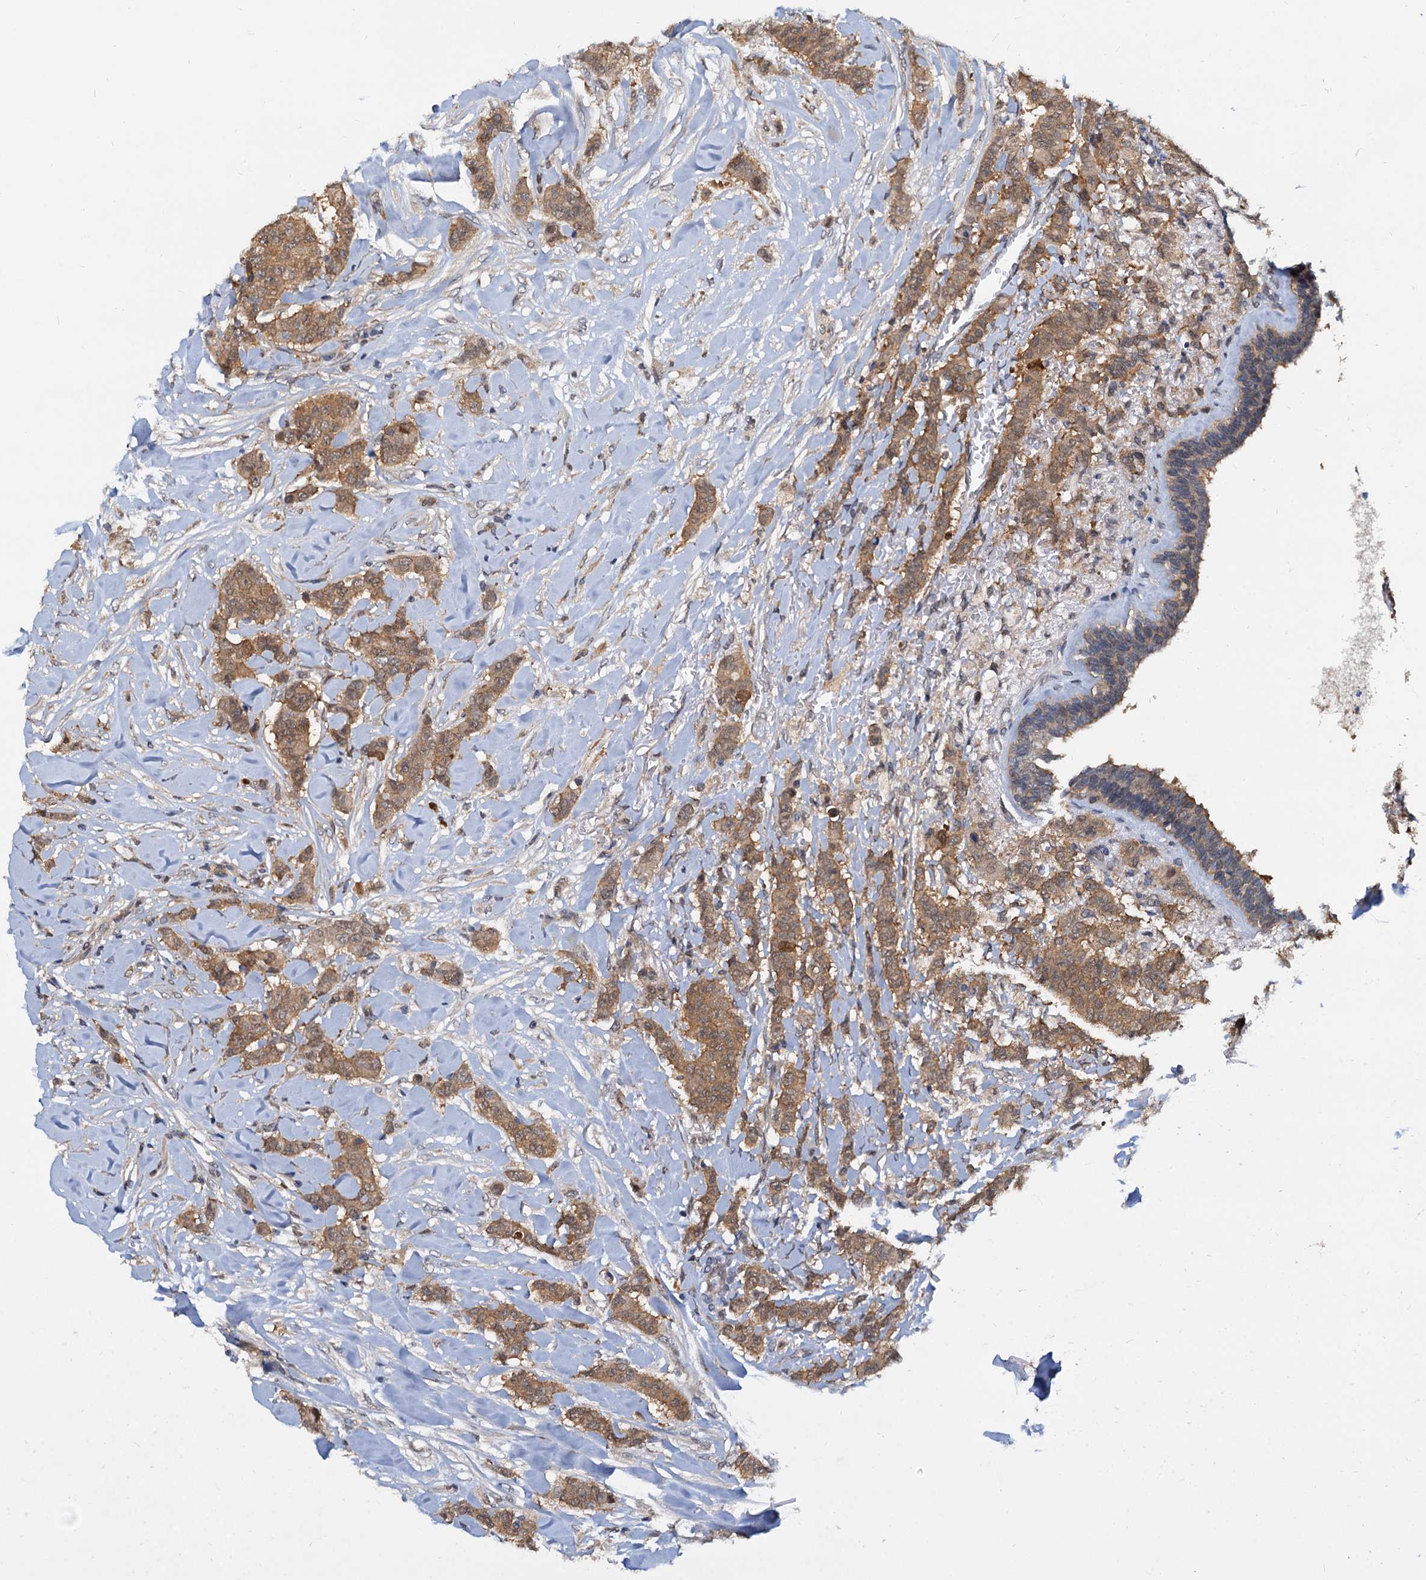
{"staining": {"intensity": "moderate", "quantity": ">75%", "location": "cytoplasmic/membranous"}, "tissue": "breast cancer", "cell_type": "Tumor cells", "image_type": "cancer", "snomed": [{"axis": "morphology", "description": "Duct carcinoma"}, {"axis": "topography", "description": "Breast"}], "caption": "Breast cancer stained with immunohistochemistry (IHC) exhibits moderate cytoplasmic/membranous positivity in about >75% of tumor cells.", "gene": "PTGES3", "patient": {"sex": "female", "age": 40}}